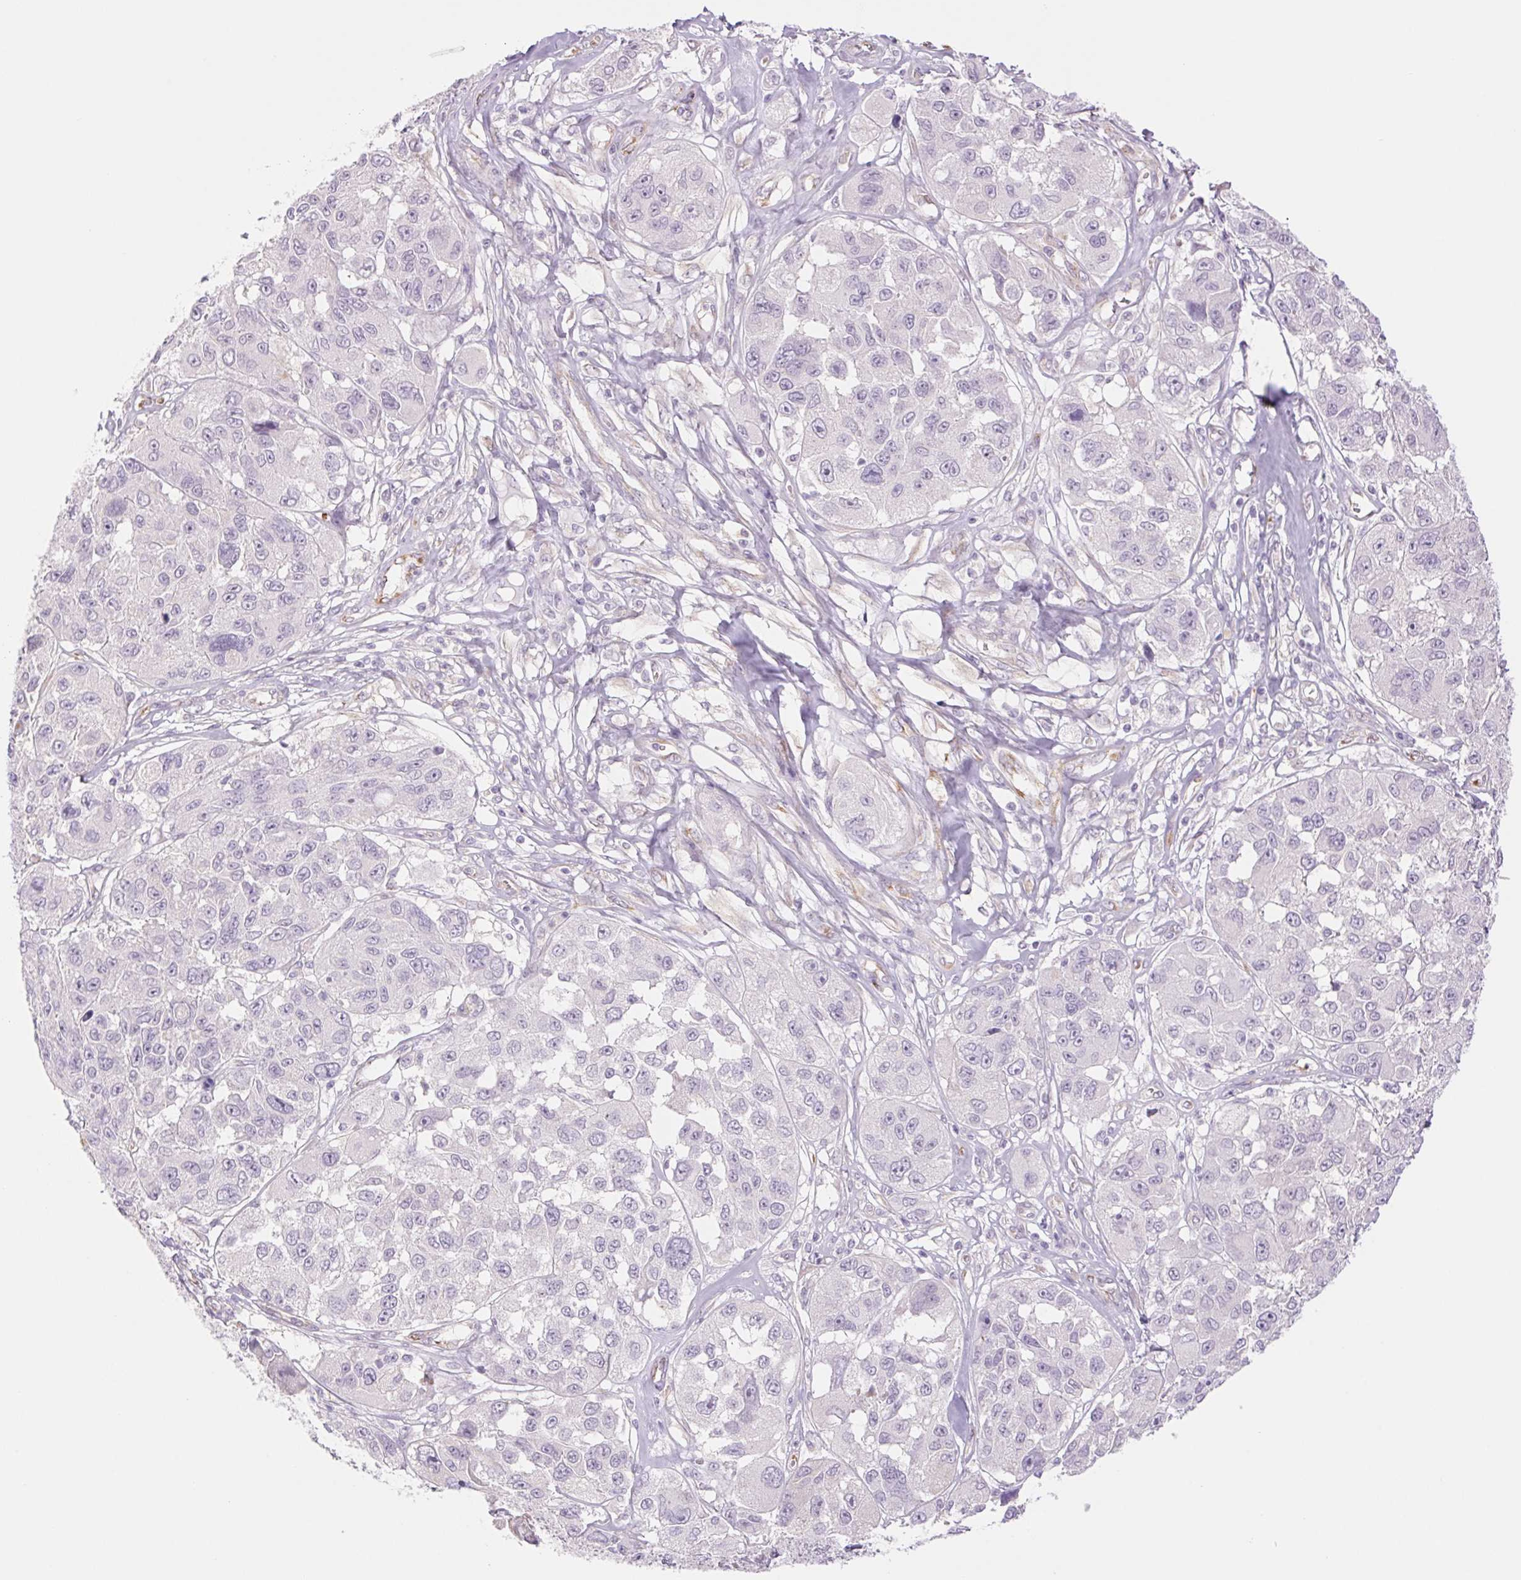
{"staining": {"intensity": "negative", "quantity": "none", "location": "none"}, "tissue": "melanoma", "cell_type": "Tumor cells", "image_type": "cancer", "snomed": [{"axis": "morphology", "description": "Malignant melanoma, NOS"}, {"axis": "topography", "description": "Skin"}], "caption": "High magnification brightfield microscopy of malignant melanoma stained with DAB (3,3'-diaminobenzidine) (brown) and counterstained with hematoxylin (blue): tumor cells show no significant expression. Nuclei are stained in blue.", "gene": "IGFL3", "patient": {"sex": "female", "age": 66}}